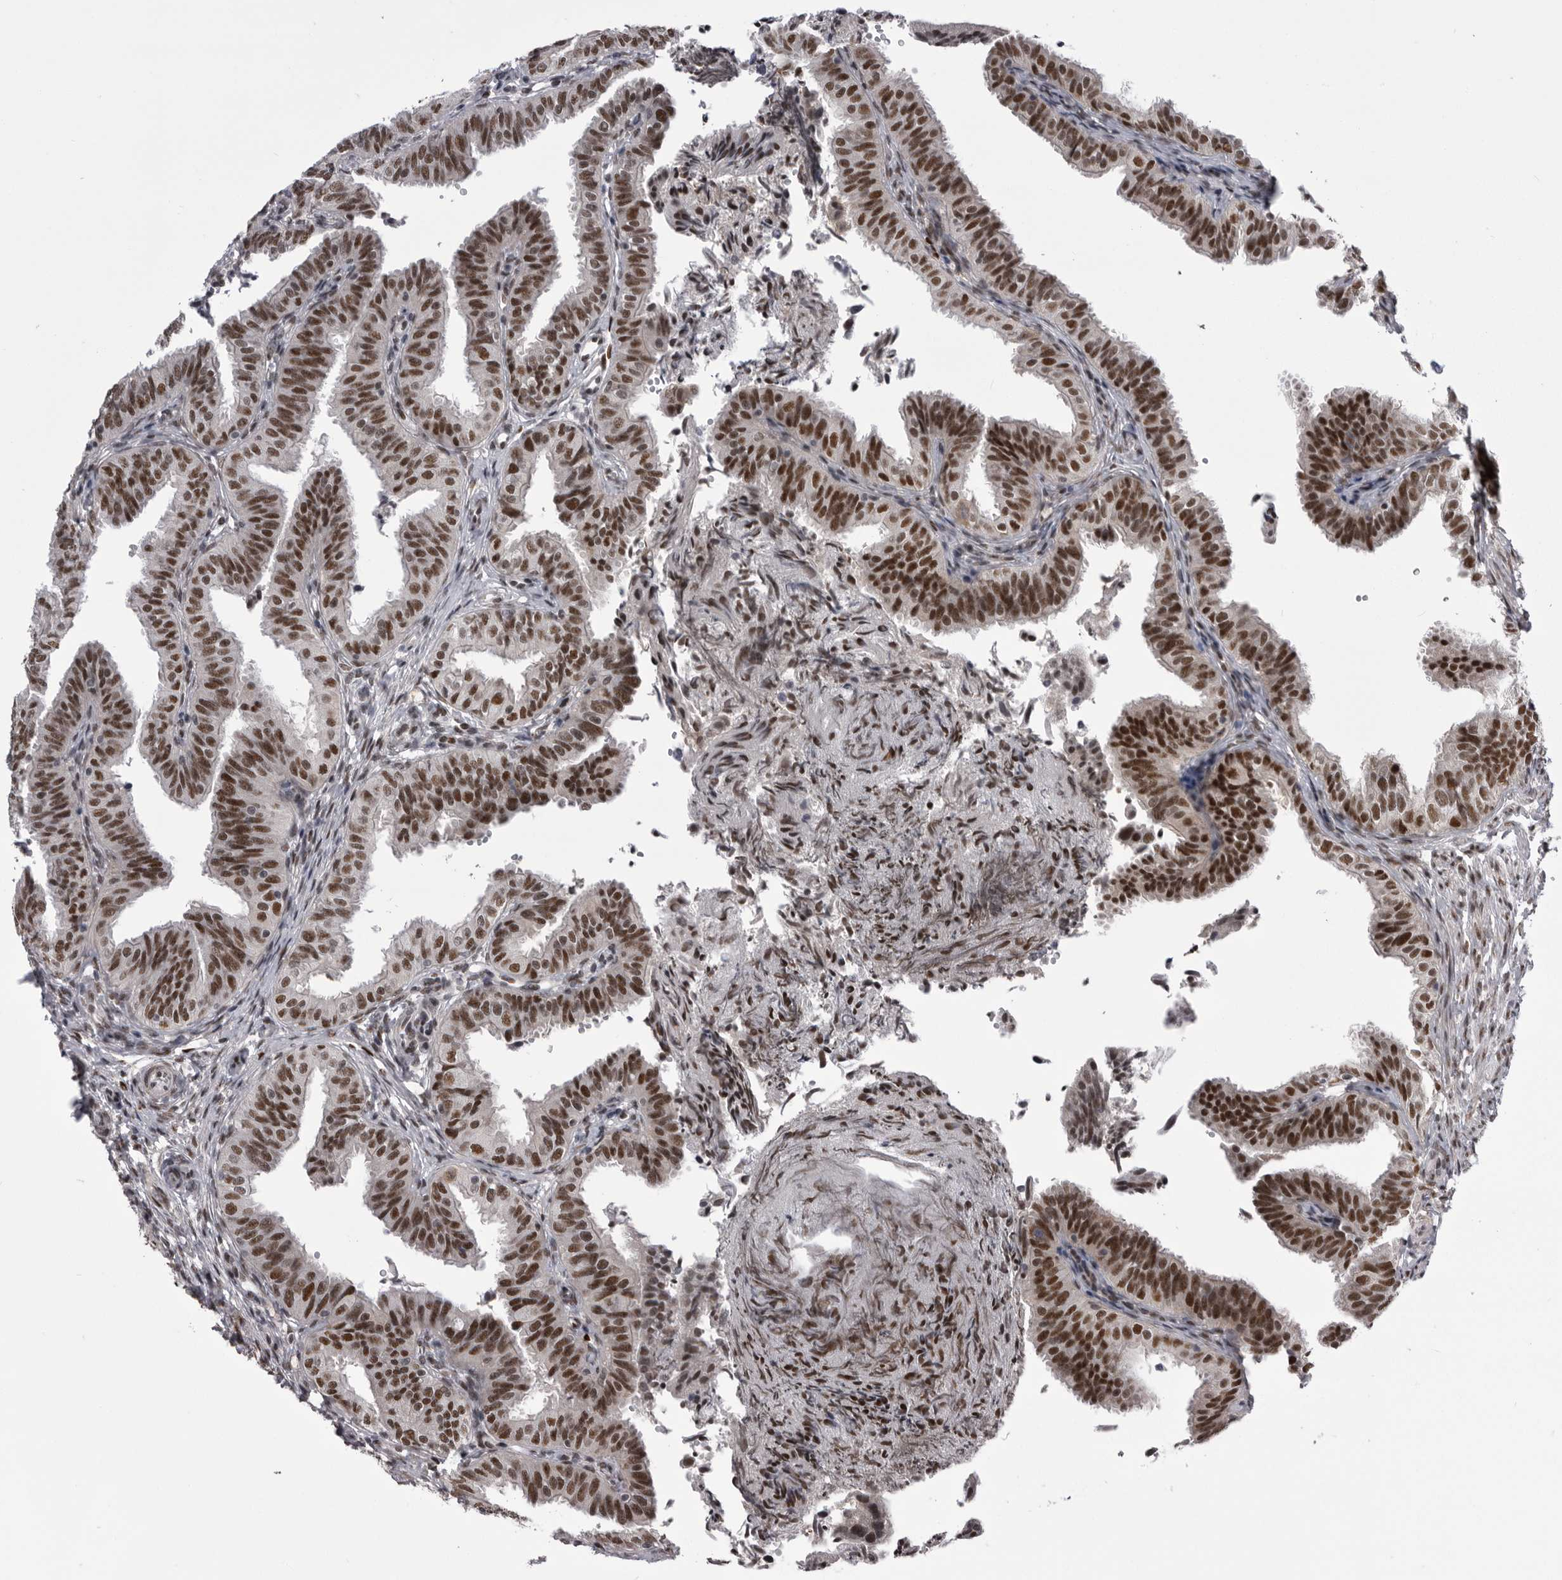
{"staining": {"intensity": "strong", "quantity": ">75%", "location": "nuclear"}, "tissue": "fallopian tube", "cell_type": "Glandular cells", "image_type": "normal", "snomed": [{"axis": "morphology", "description": "Normal tissue, NOS"}, {"axis": "topography", "description": "Fallopian tube"}], "caption": "Human fallopian tube stained for a protein (brown) shows strong nuclear positive staining in approximately >75% of glandular cells.", "gene": "MEPCE", "patient": {"sex": "female", "age": 35}}